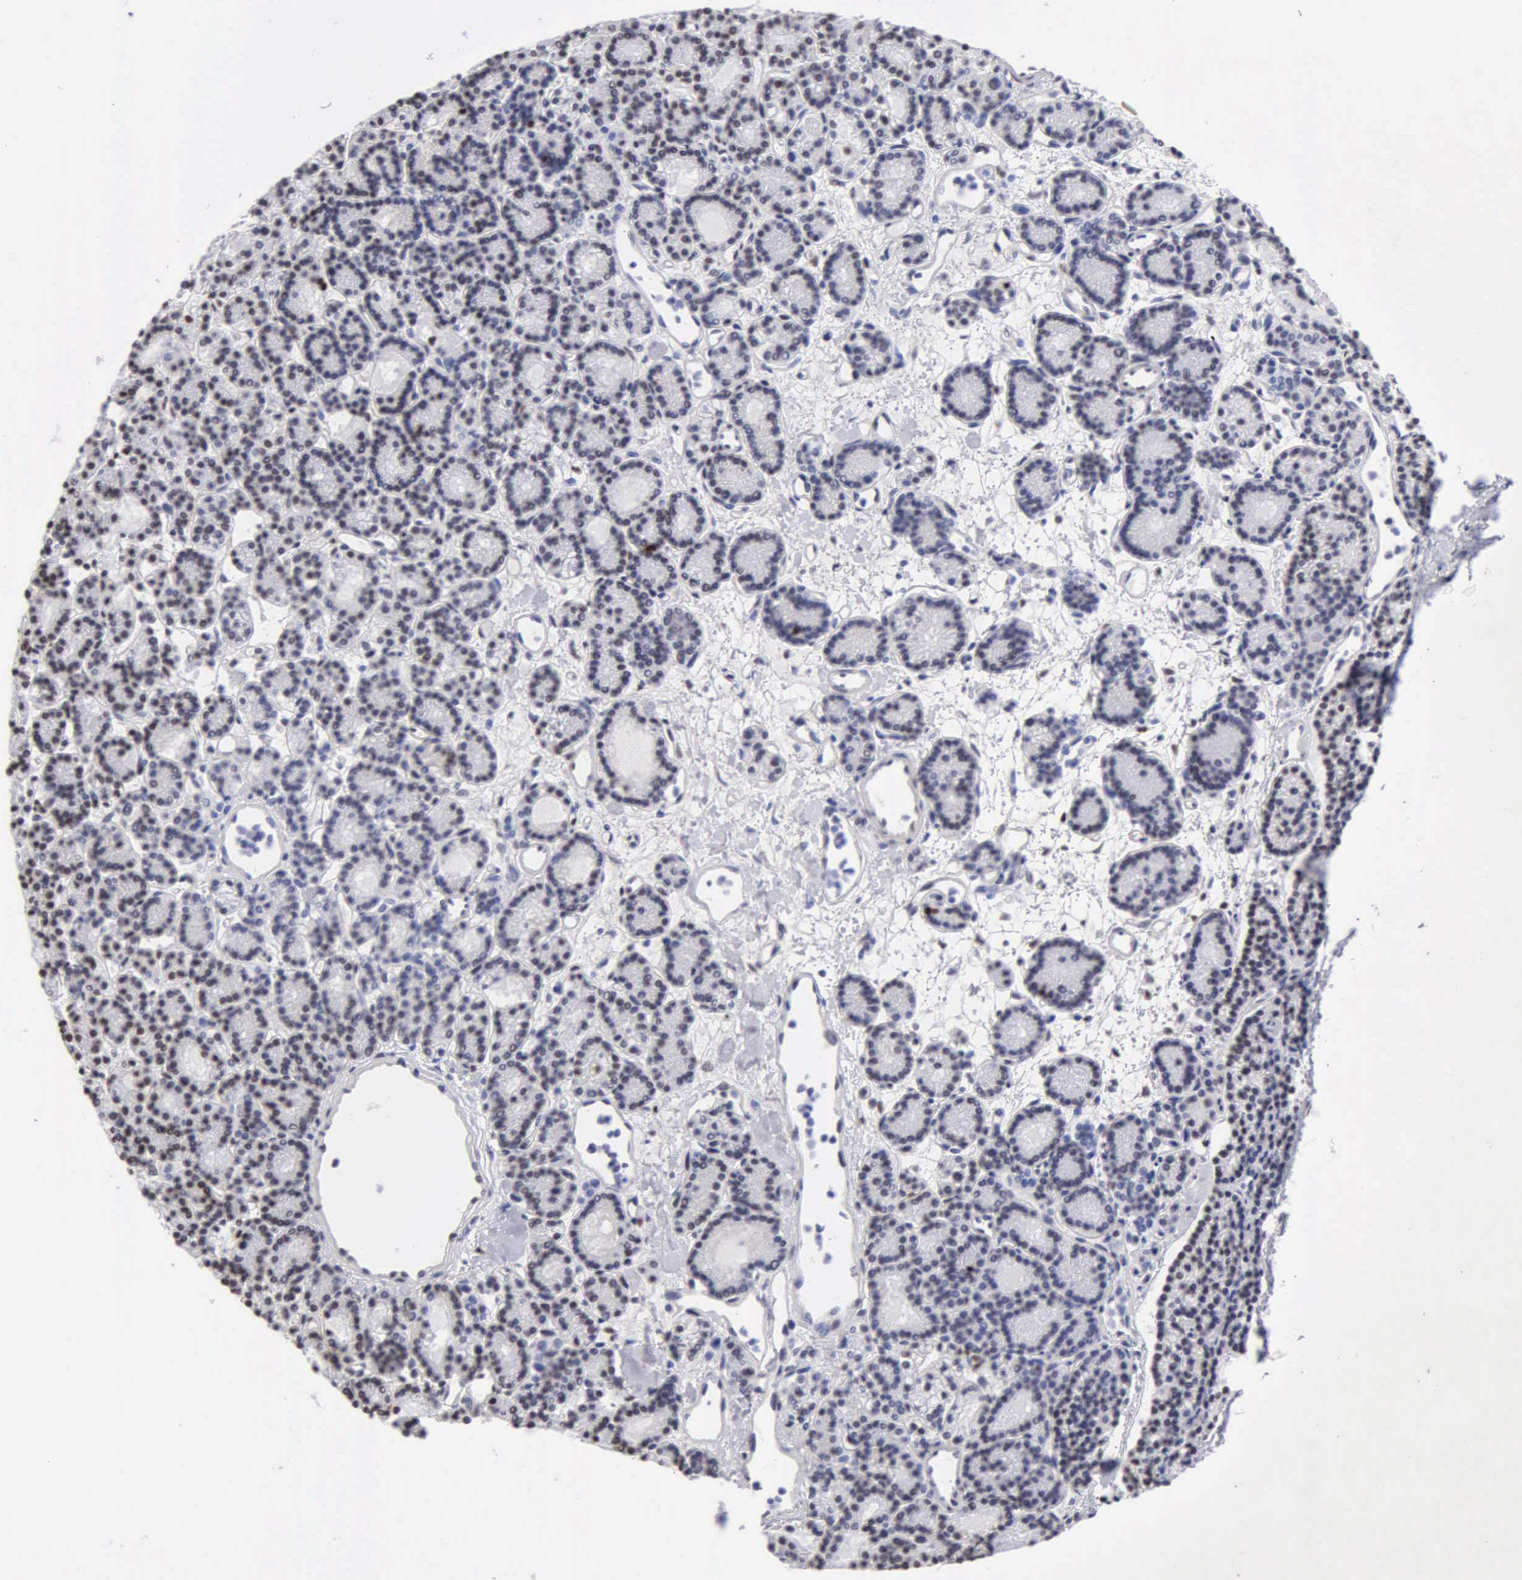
{"staining": {"intensity": "moderate", "quantity": "<25%", "location": "nuclear"}, "tissue": "parathyroid gland", "cell_type": "Glandular cells", "image_type": "normal", "snomed": [{"axis": "morphology", "description": "Normal tissue, NOS"}, {"axis": "topography", "description": "Parathyroid gland"}], "caption": "Immunohistochemical staining of unremarkable parathyroid gland displays moderate nuclear protein positivity in about <25% of glandular cells. Nuclei are stained in blue.", "gene": "CCNG1", "patient": {"sex": "male", "age": 85}}